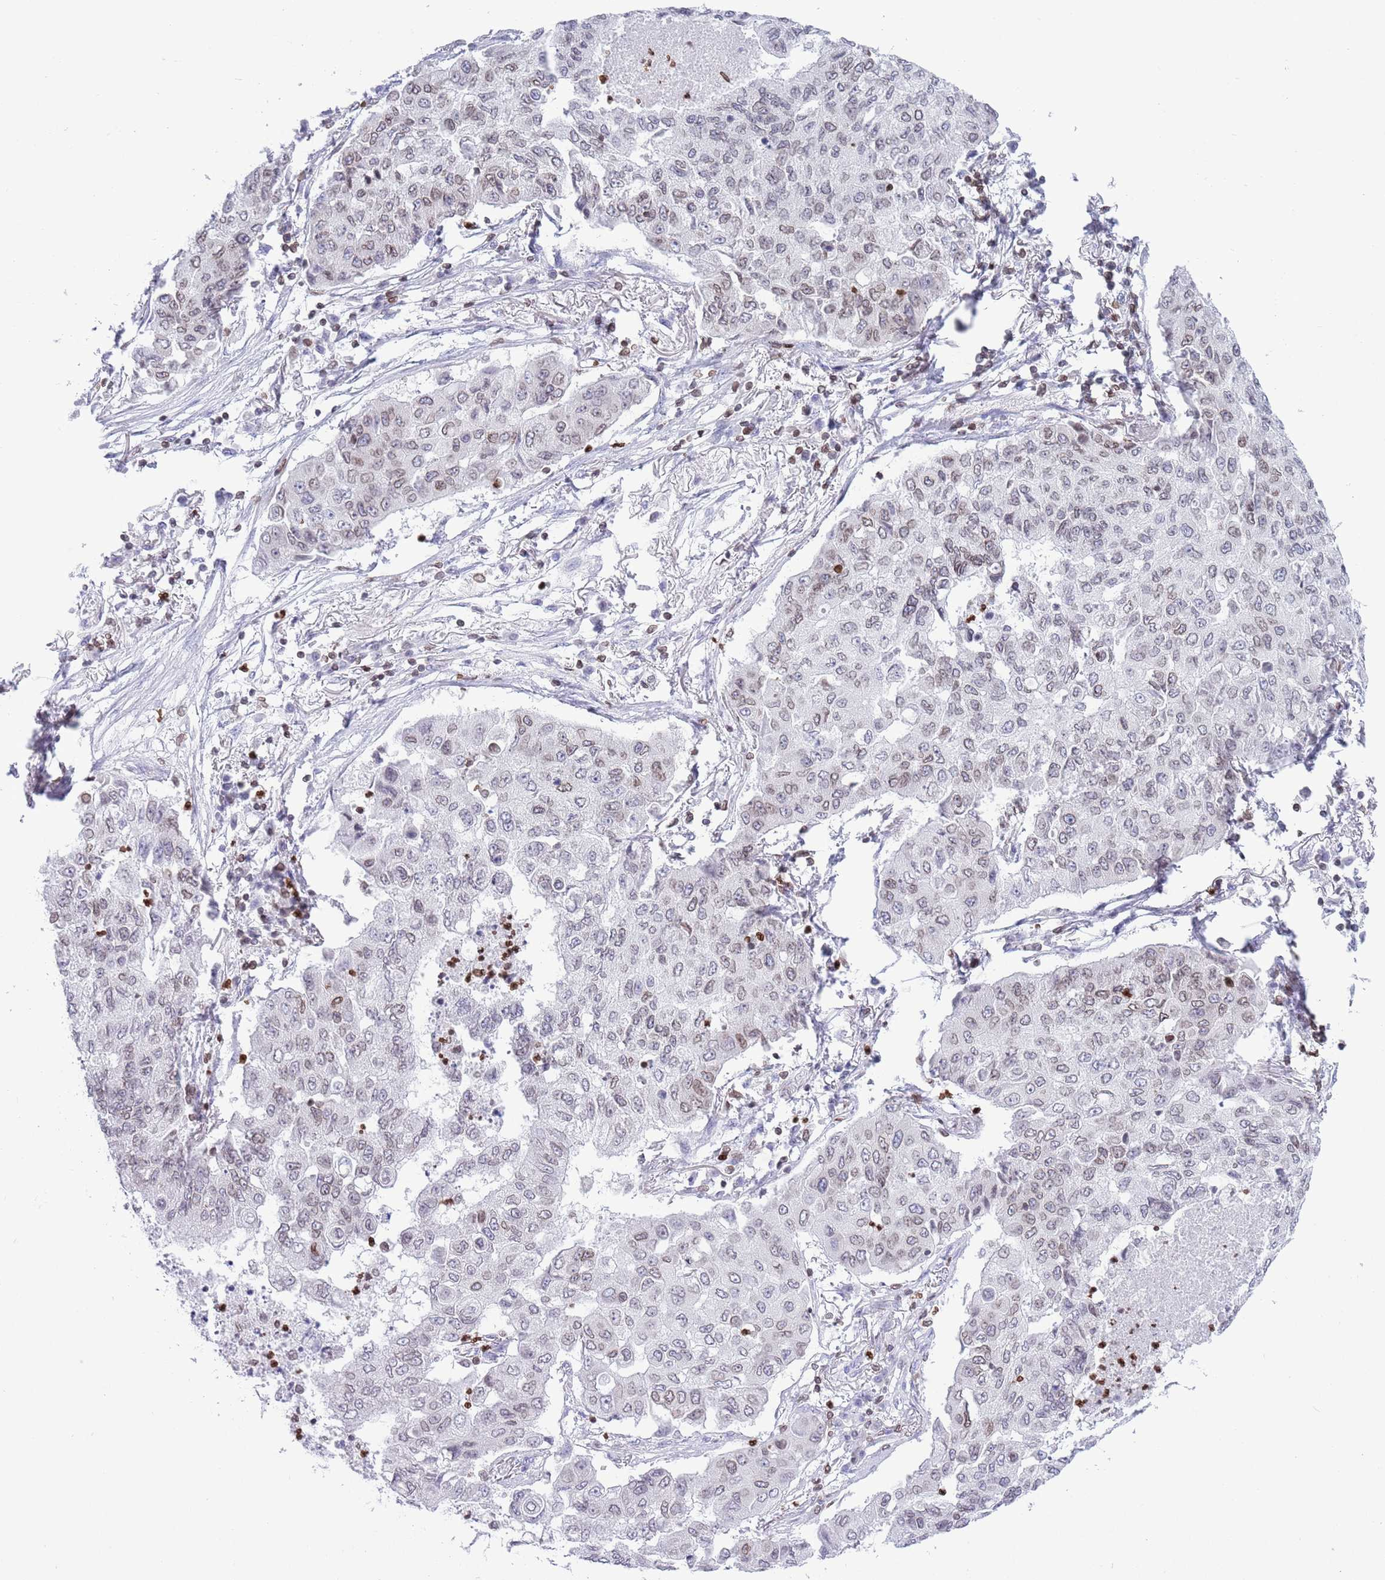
{"staining": {"intensity": "weak", "quantity": "25%-75%", "location": "cytoplasmic/membranous,nuclear"}, "tissue": "lung cancer", "cell_type": "Tumor cells", "image_type": "cancer", "snomed": [{"axis": "morphology", "description": "Squamous cell carcinoma, NOS"}, {"axis": "topography", "description": "Lung"}], "caption": "Protein staining of lung cancer tissue demonstrates weak cytoplasmic/membranous and nuclear staining in approximately 25%-75% of tumor cells. (DAB (3,3'-diaminobenzidine) IHC, brown staining for protein, blue staining for nuclei).", "gene": "LBR", "patient": {"sex": "male", "age": 74}}